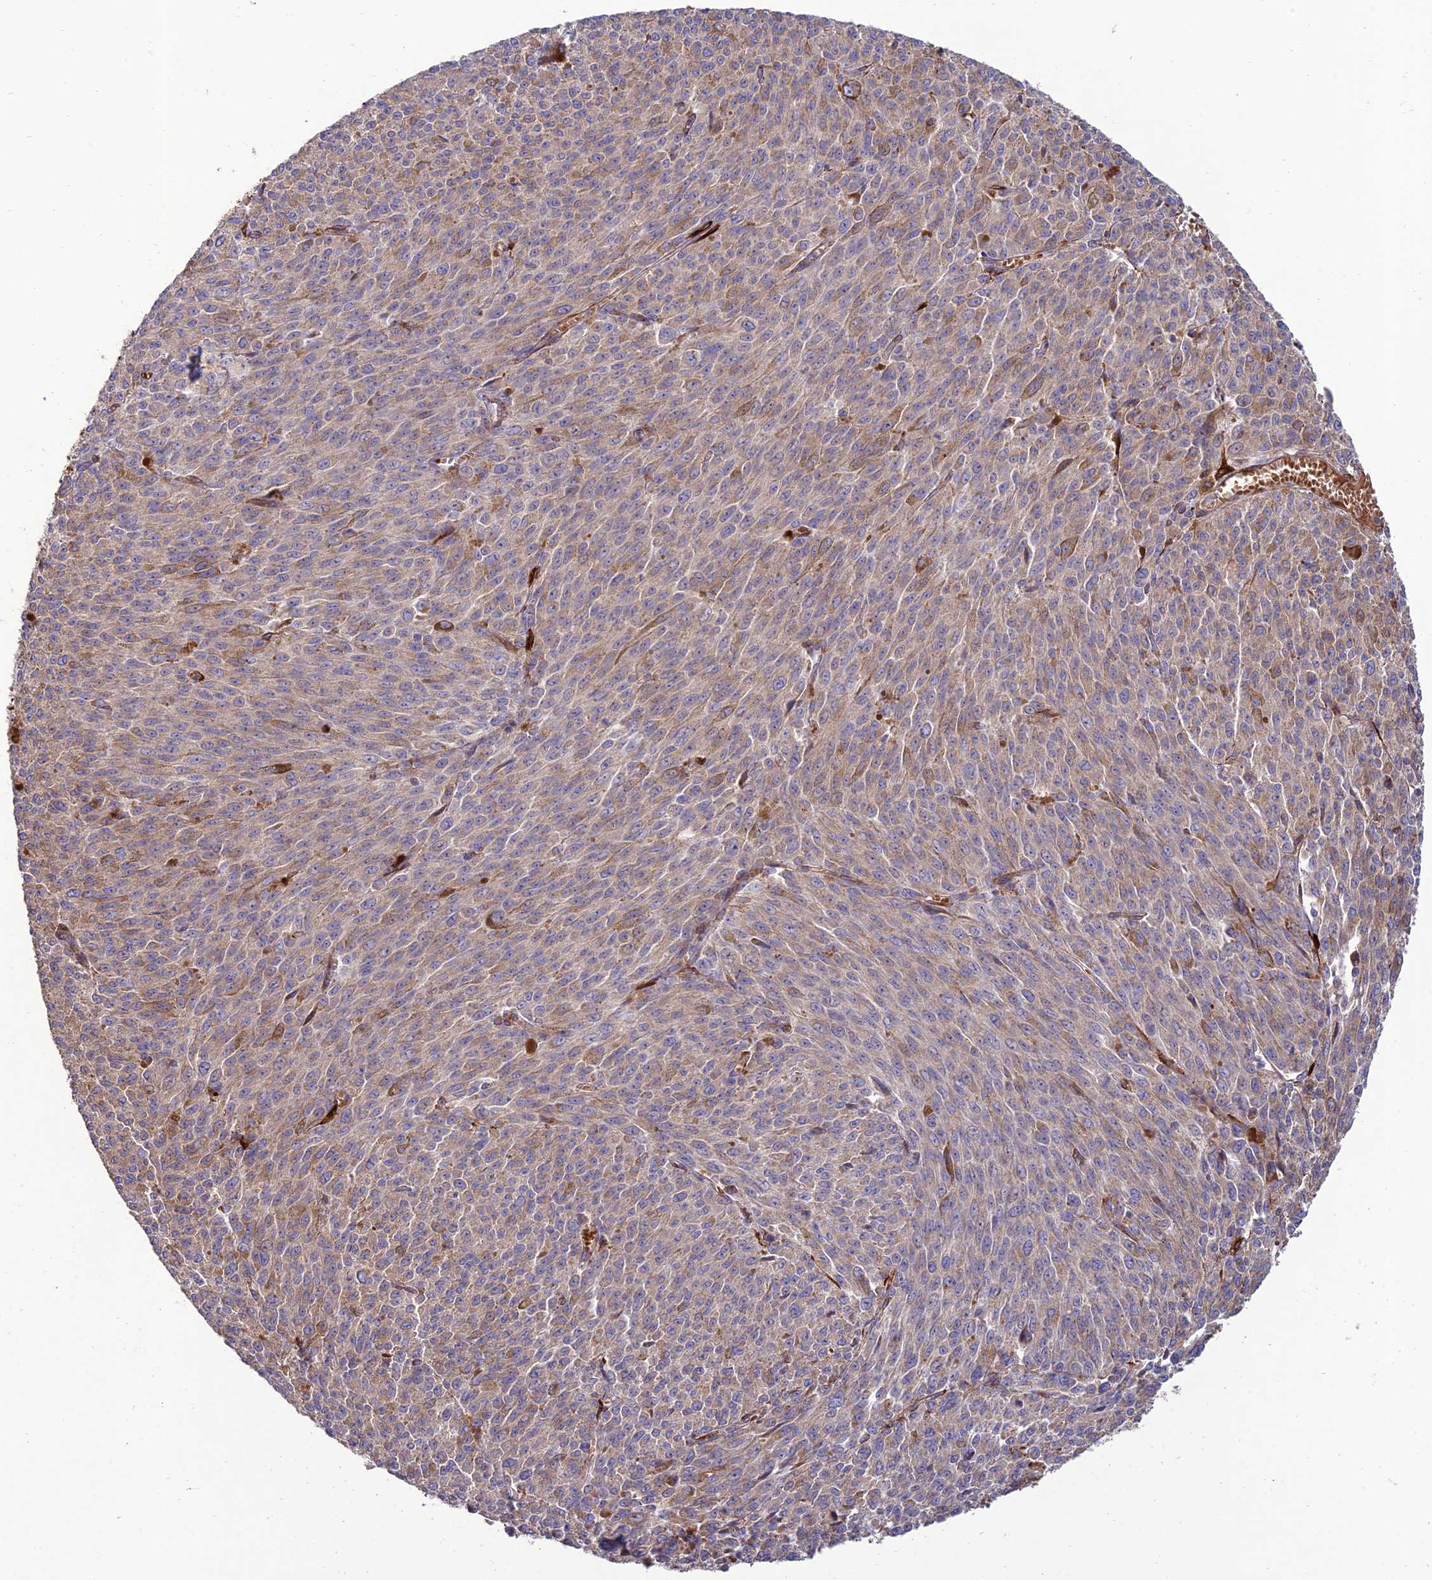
{"staining": {"intensity": "weak", "quantity": ">75%", "location": "cytoplasmic/membranous"}, "tissue": "melanoma", "cell_type": "Tumor cells", "image_type": "cancer", "snomed": [{"axis": "morphology", "description": "Malignant melanoma, NOS"}, {"axis": "topography", "description": "Skin"}], "caption": "Immunohistochemistry (IHC) (DAB) staining of melanoma demonstrates weak cytoplasmic/membranous protein staining in approximately >75% of tumor cells.", "gene": "RCN3", "patient": {"sex": "female", "age": 52}}